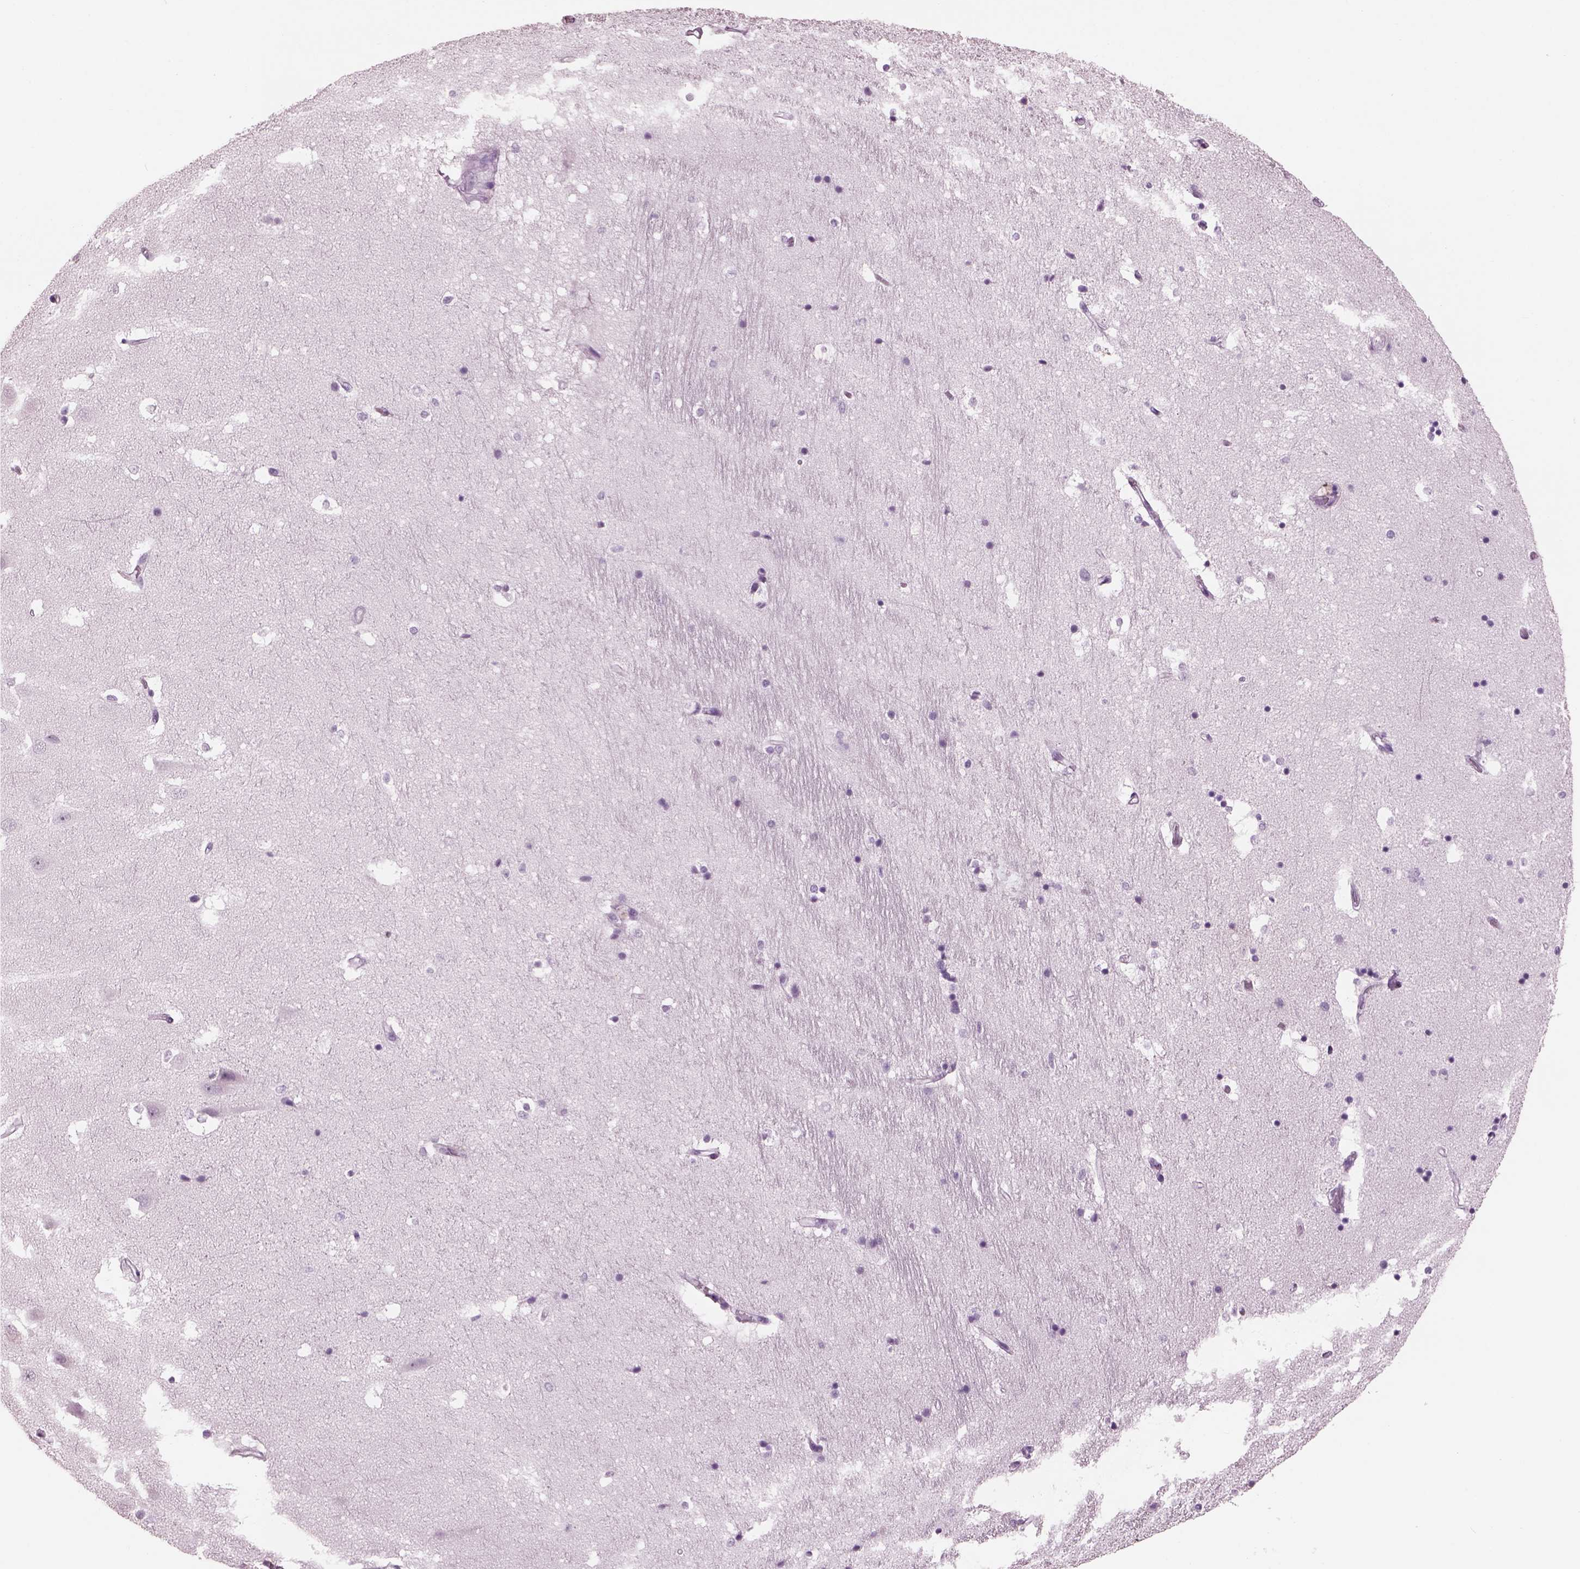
{"staining": {"intensity": "negative", "quantity": "none", "location": "none"}, "tissue": "hippocampus", "cell_type": "Glial cells", "image_type": "normal", "snomed": [{"axis": "morphology", "description": "Normal tissue, NOS"}, {"axis": "topography", "description": "Hippocampus"}], "caption": "The histopathology image displays no significant positivity in glial cells of hippocampus.", "gene": "PACRG", "patient": {"sex": "male", "age": 44}}